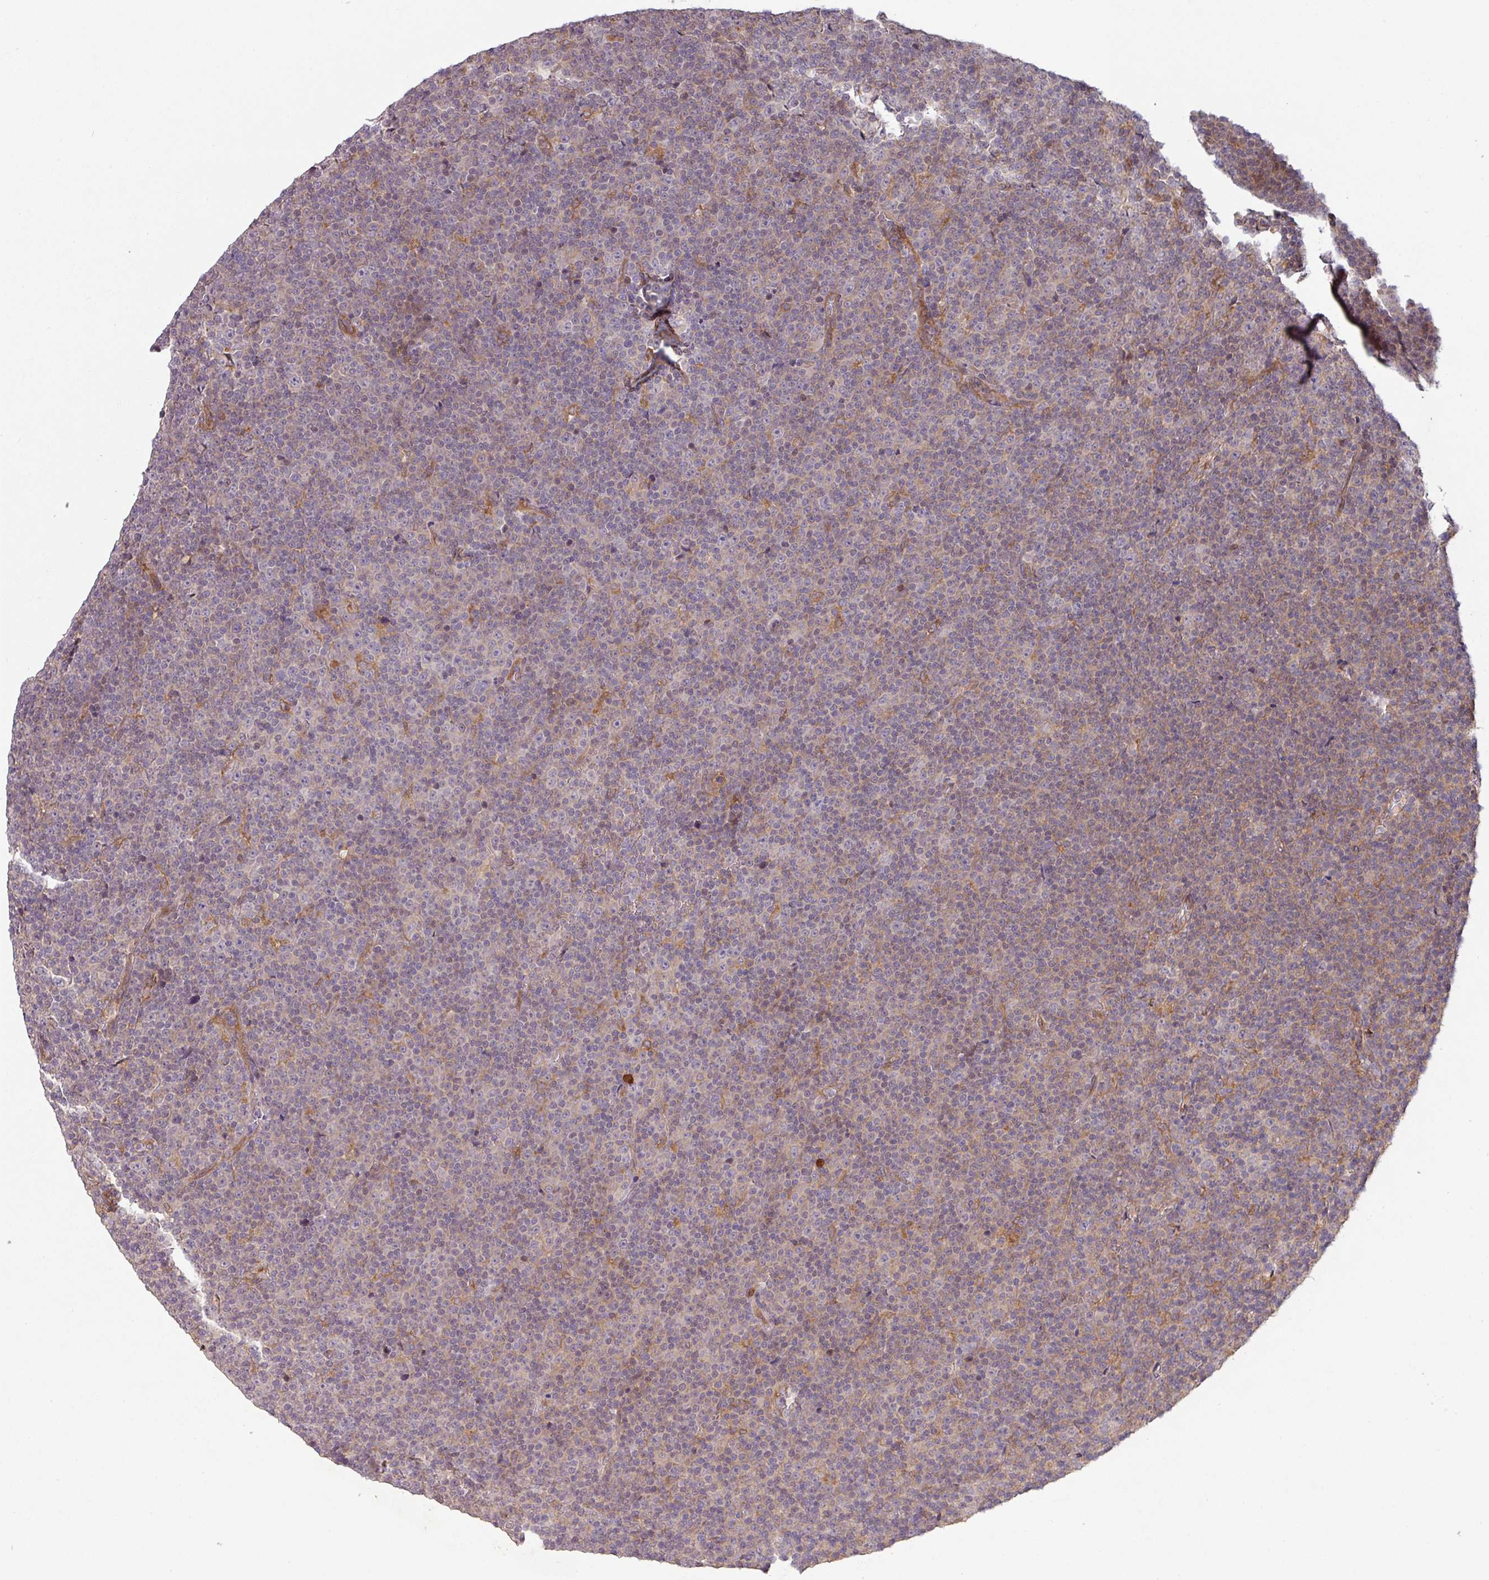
{"staining": {"intensity": "negative", "quantity": "none", "location": "none"}, "tissue": "lymphoma", "cell_type": "Tumor cells", "image_type": "cancer", "snomed": [{"axis": "morphology", "description": "Malignant lymphoma, non-Hodgkin's type, Low grade"}, {"axis": "topography", "description": "Lymph node"}], "caption": "Immunohistochemical staining of human lymphoma demonstrates no significant positivity in tumor cells.", "gene": "CYFIP2", "patient": {"sex": "female", "age": 67}}